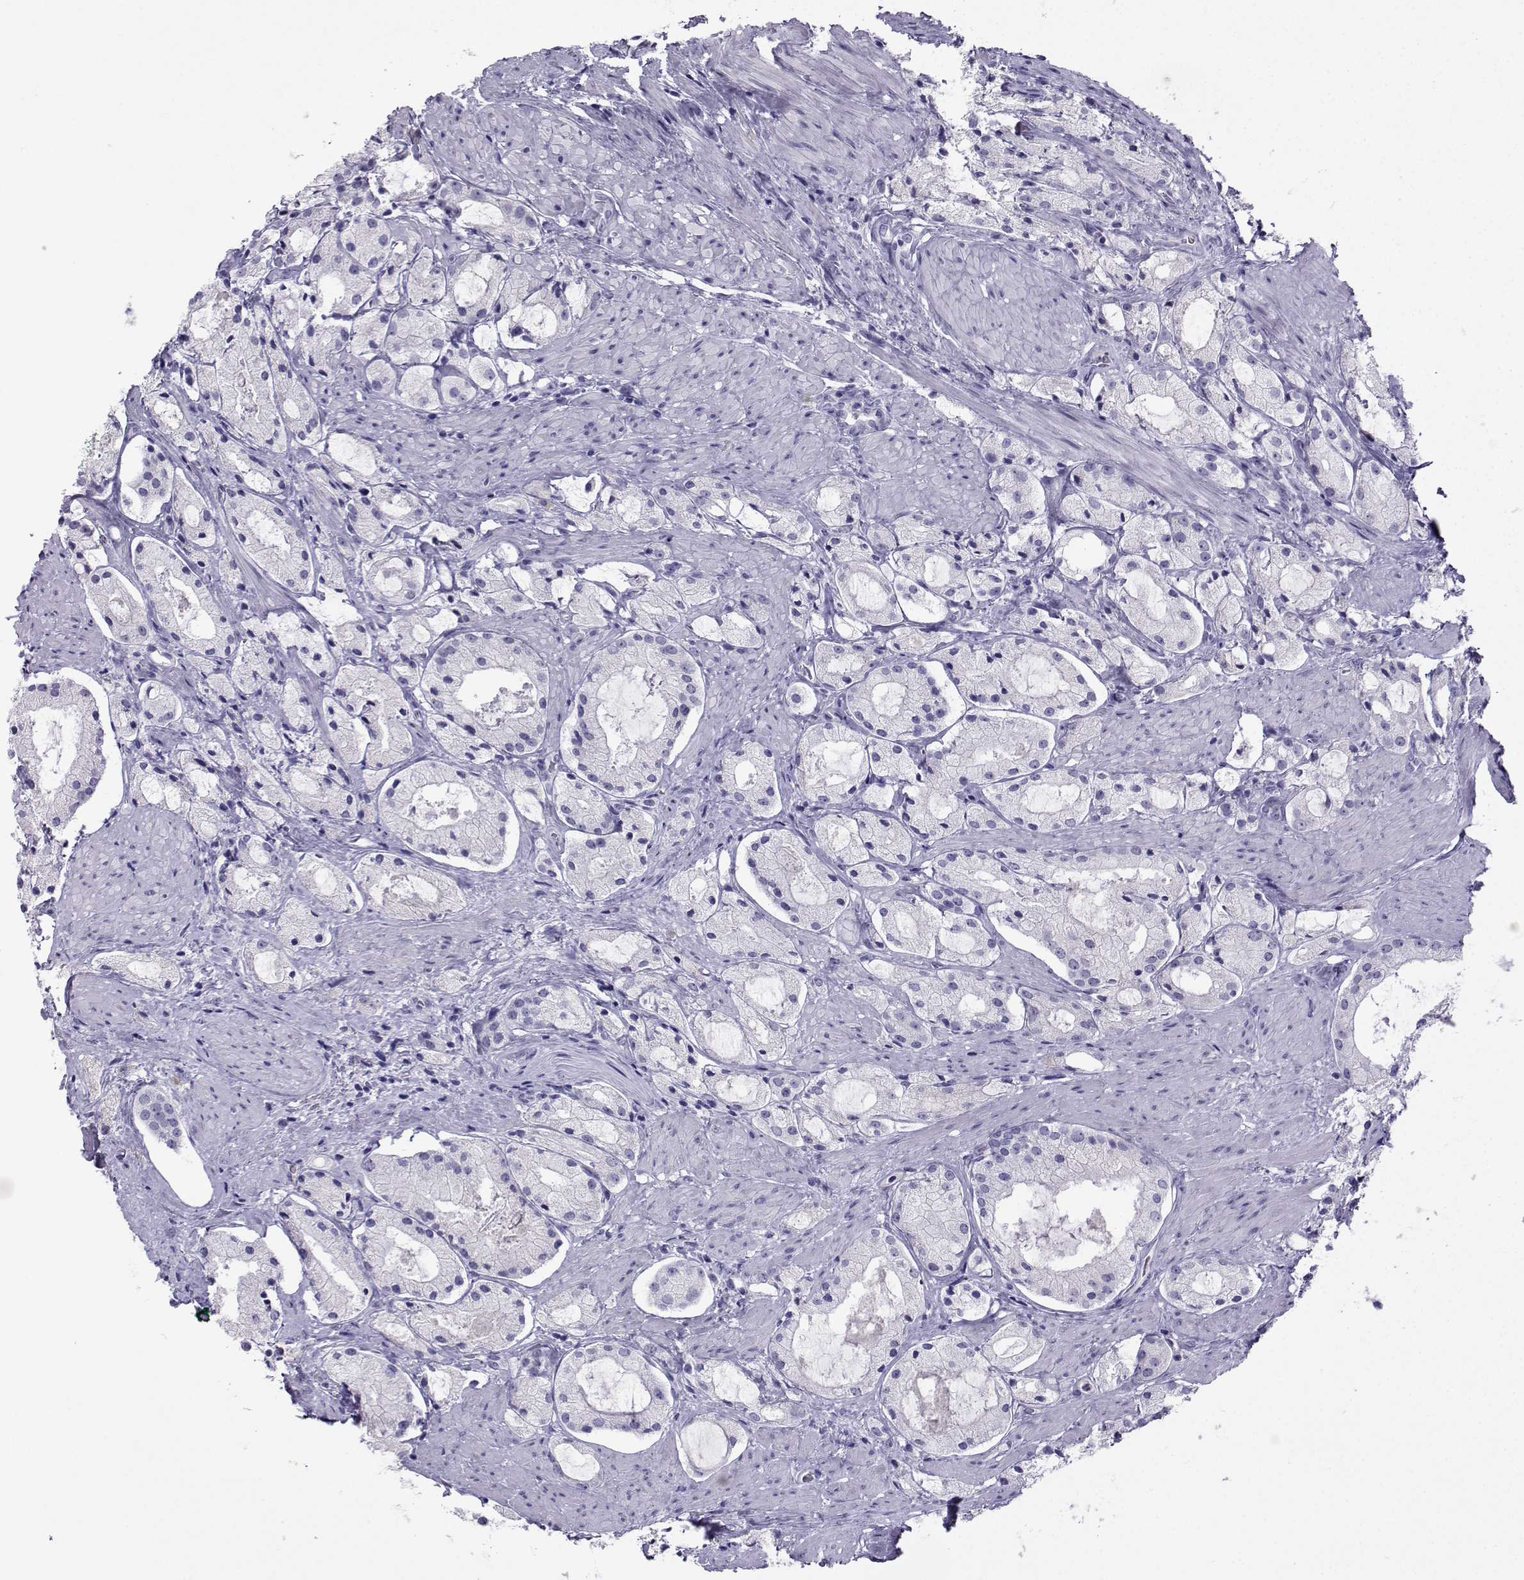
{"staining": {"intensity": "negative", "quantity": "none", "location": "none"}, "tissue": "prostate cancer", "cell_type": "Tumor cells", "image_type": "cancer", "snomed": [{"axis": "morphology", "description": "Adenocarcinoma, NOS"}, {"axis": "morphology", "description": "Adenocarcinoma, High grade"}, {"axis": "topography", "description": "Prostate"}], "caption": "Micrograph shows no significant protein staining in tumor cells of prostate cancer (adenocarcinoma (high-grade)).", "gene": "ARMC2", "patient": {"sex": "male", "age": 64}}